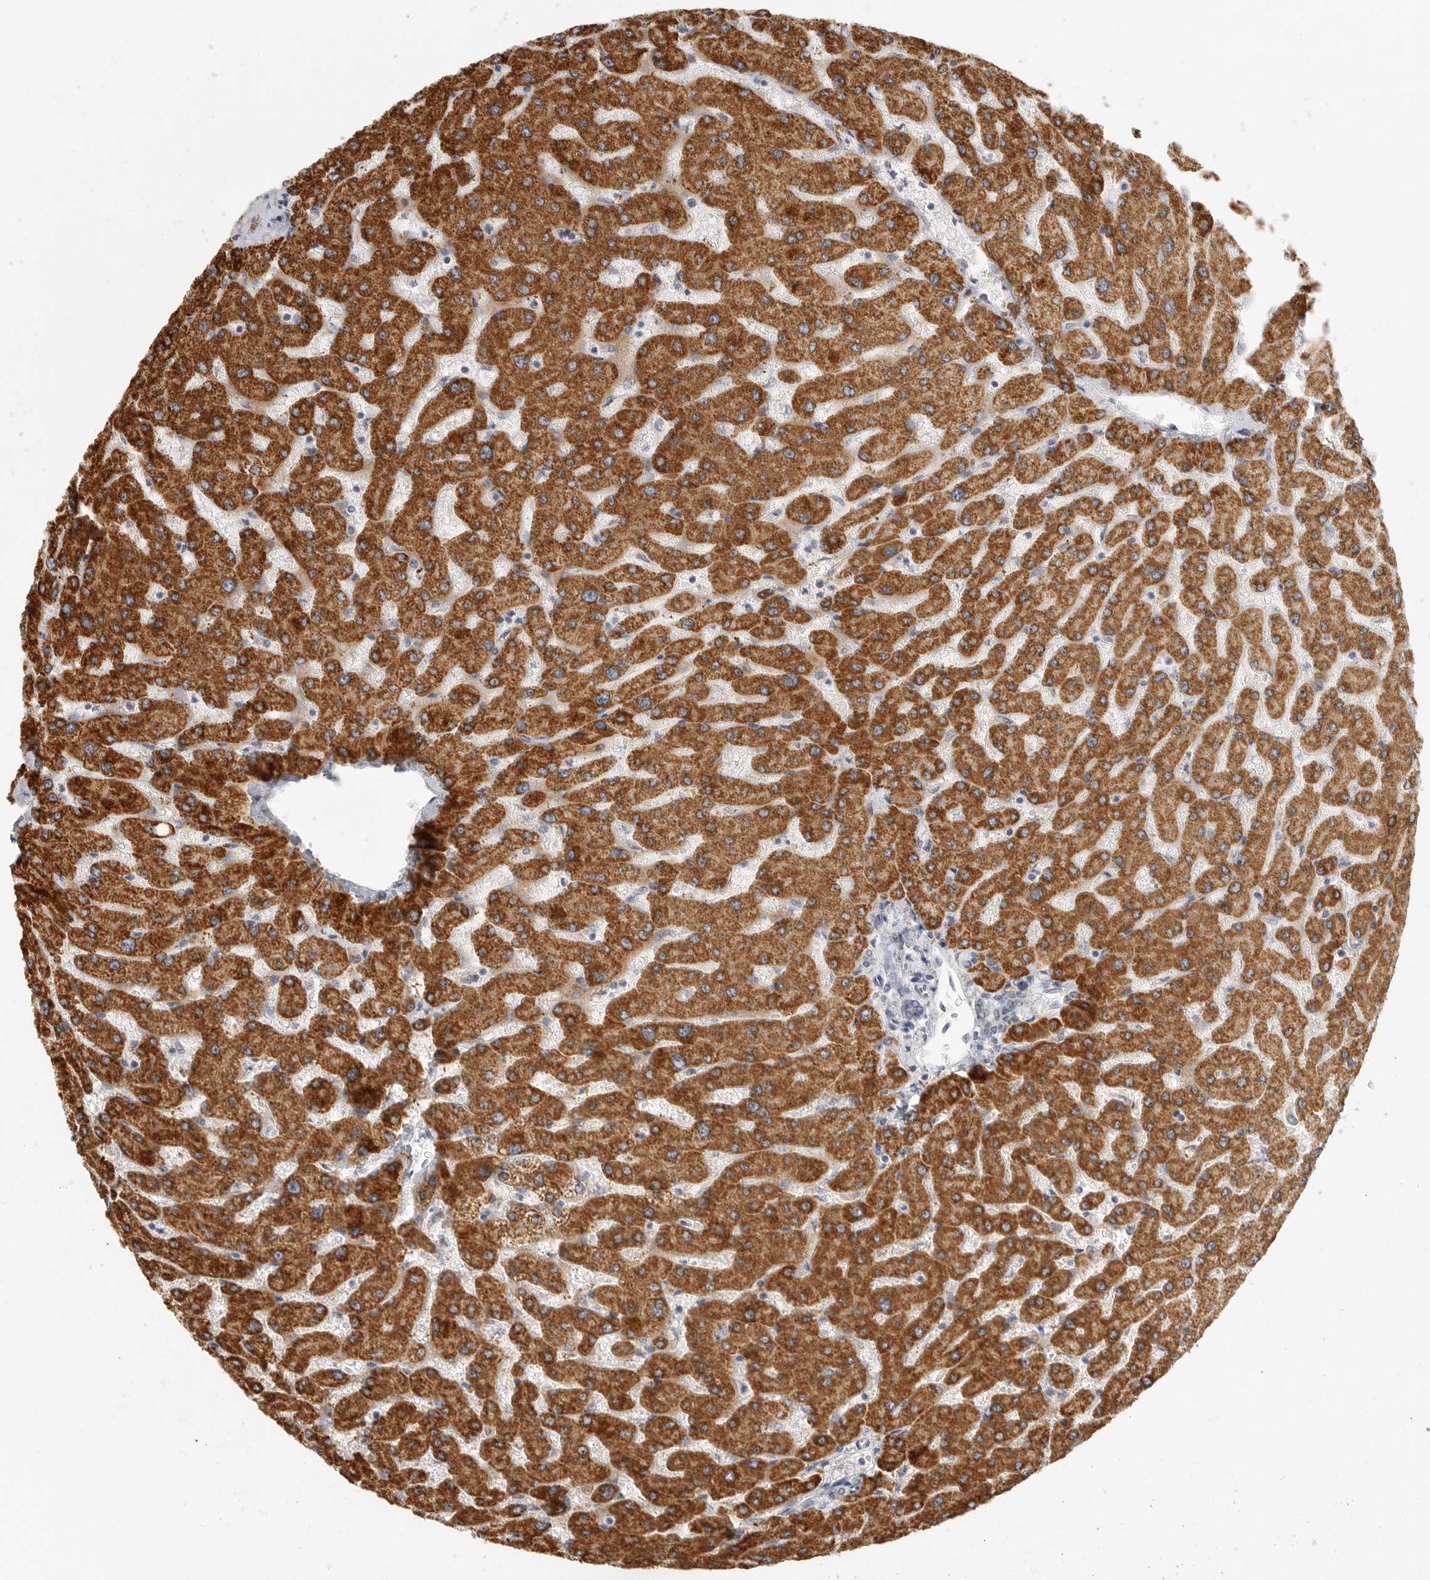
{"staining": {"intensity": "negative", "quantity": "none", "location": "none"}, "tissue": "liver", "cell_type": "Cholangiocytes", "image_type": "normal", "snomed": [{"axis": "morphology", "description": "Normal tissue, NOS"}, {"axis": "topography", "description": "Liver"}], "caption": "IHC image of normal liver stained for a protein (brown), which exhibits no positivity in cholangiocytes. Brightfield microscopy of immunohistochemistry stained with DAB (brown) and hematoxylin (blue), captured at high magnification.", "gene": "HMGCS2", "patient": {"sex": "male", "age": 55}}